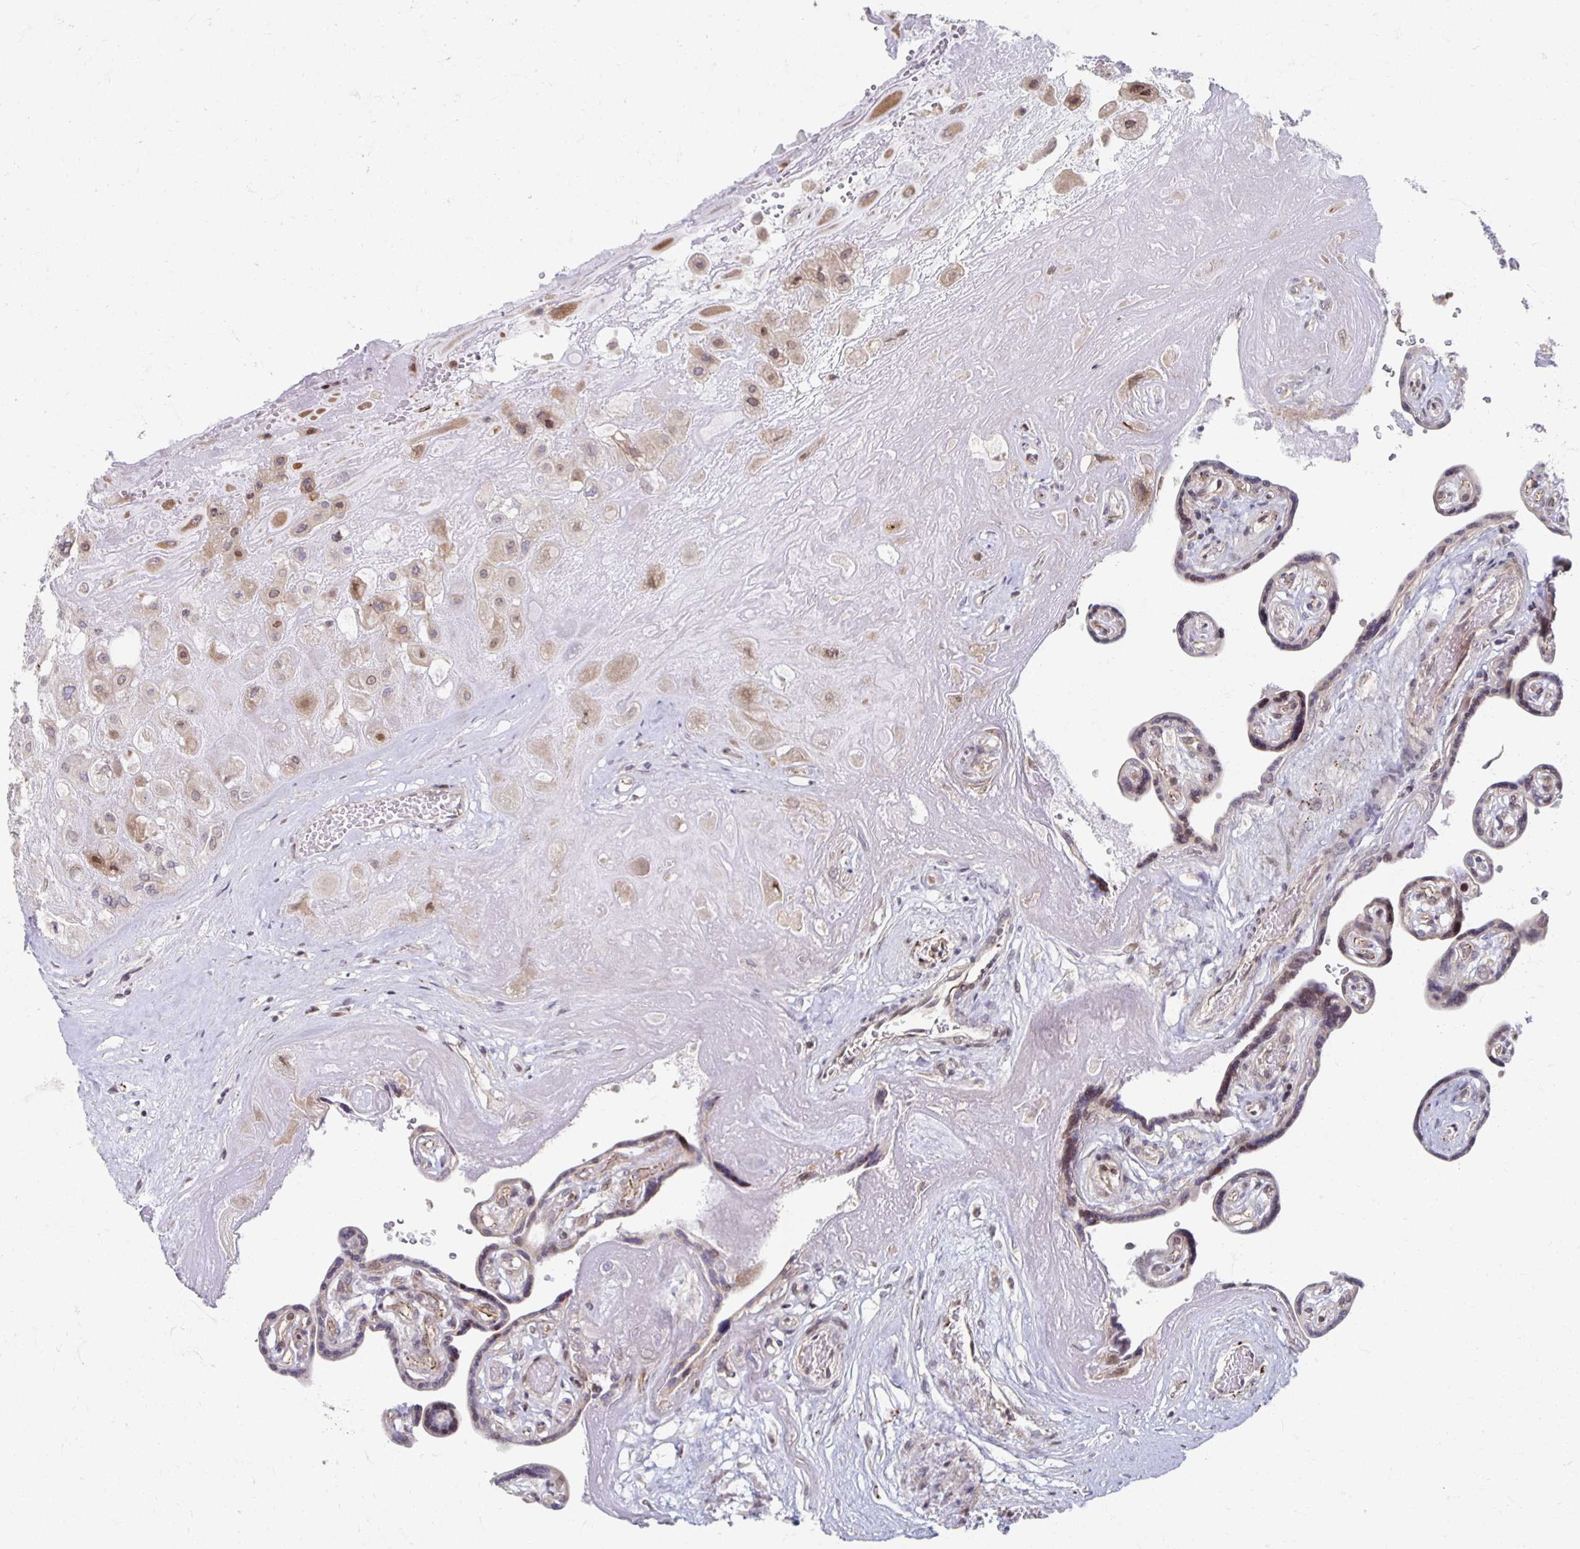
{"staining": {"intensity": "weak", "quantity": "25%-75%", "location": "cytoplasmic/membranous,nuclear"}, "tissue": "placenta", "cell_type": "Decidual cells", "image_type": "normal", "snomed": [{"axis": "morphology", "description": "Normal tissue, NOS"}, {"axis": "topography", "description": "Placenta"}], "caption": "DAB (3,3'-diaminobenzidine) immunohistochemical staining of normal placenta shows weak cytoplasmic/membranous,nuclear protein expression in approximately 25%-75% of decidual cells. (DAB IHC, brown staining for protein, blue staining for nuclei).", "gene": "HCFC1R1", "patient": {"sex": "female", "age": 32}}